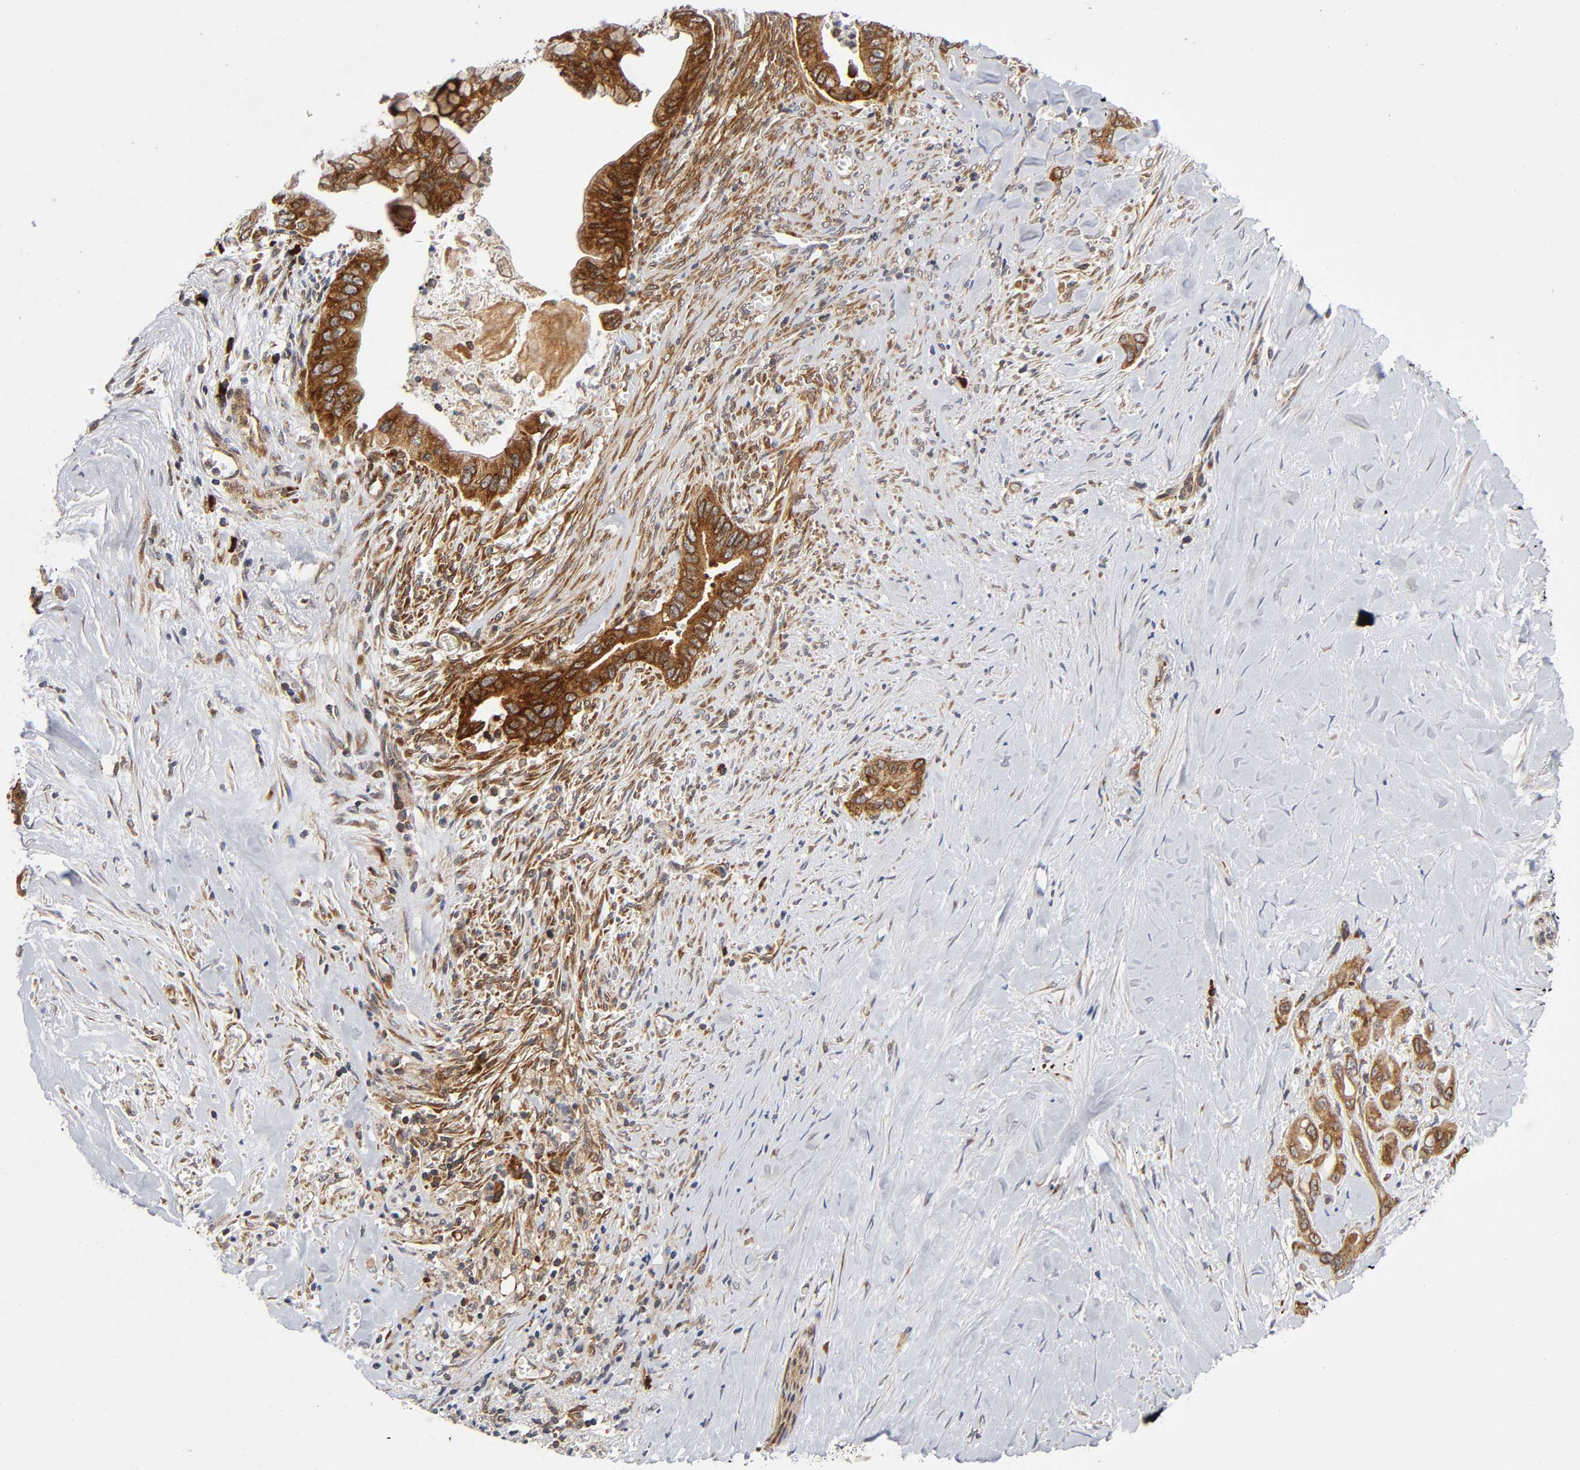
{"staining": {"intensity": "strong", "quantity": ">75%", "location": "cytoplasmic/membranous"}, "tissue": "pancreatic cancer", "cell_type": "Tumor cells", "image_type": "cancer", "snomed": [{"axis": "morphology", "description": "Adenocarcinoma, NOS"}, {"axis": "topography", "description": "Pancreas"}], "caption": "Immunohistochemistry histopathology image of neoplastic tissue: pancreatic cancer stained using immunohistochemistry exhibits high levels of strong protein expression localized specifically in the cytoplasmic/membranous of tumor cells, appearing as a cytoplasmic/membranous brown color.", "gene": "EIF5", "patient": {"sex": "male", "age": 59}}